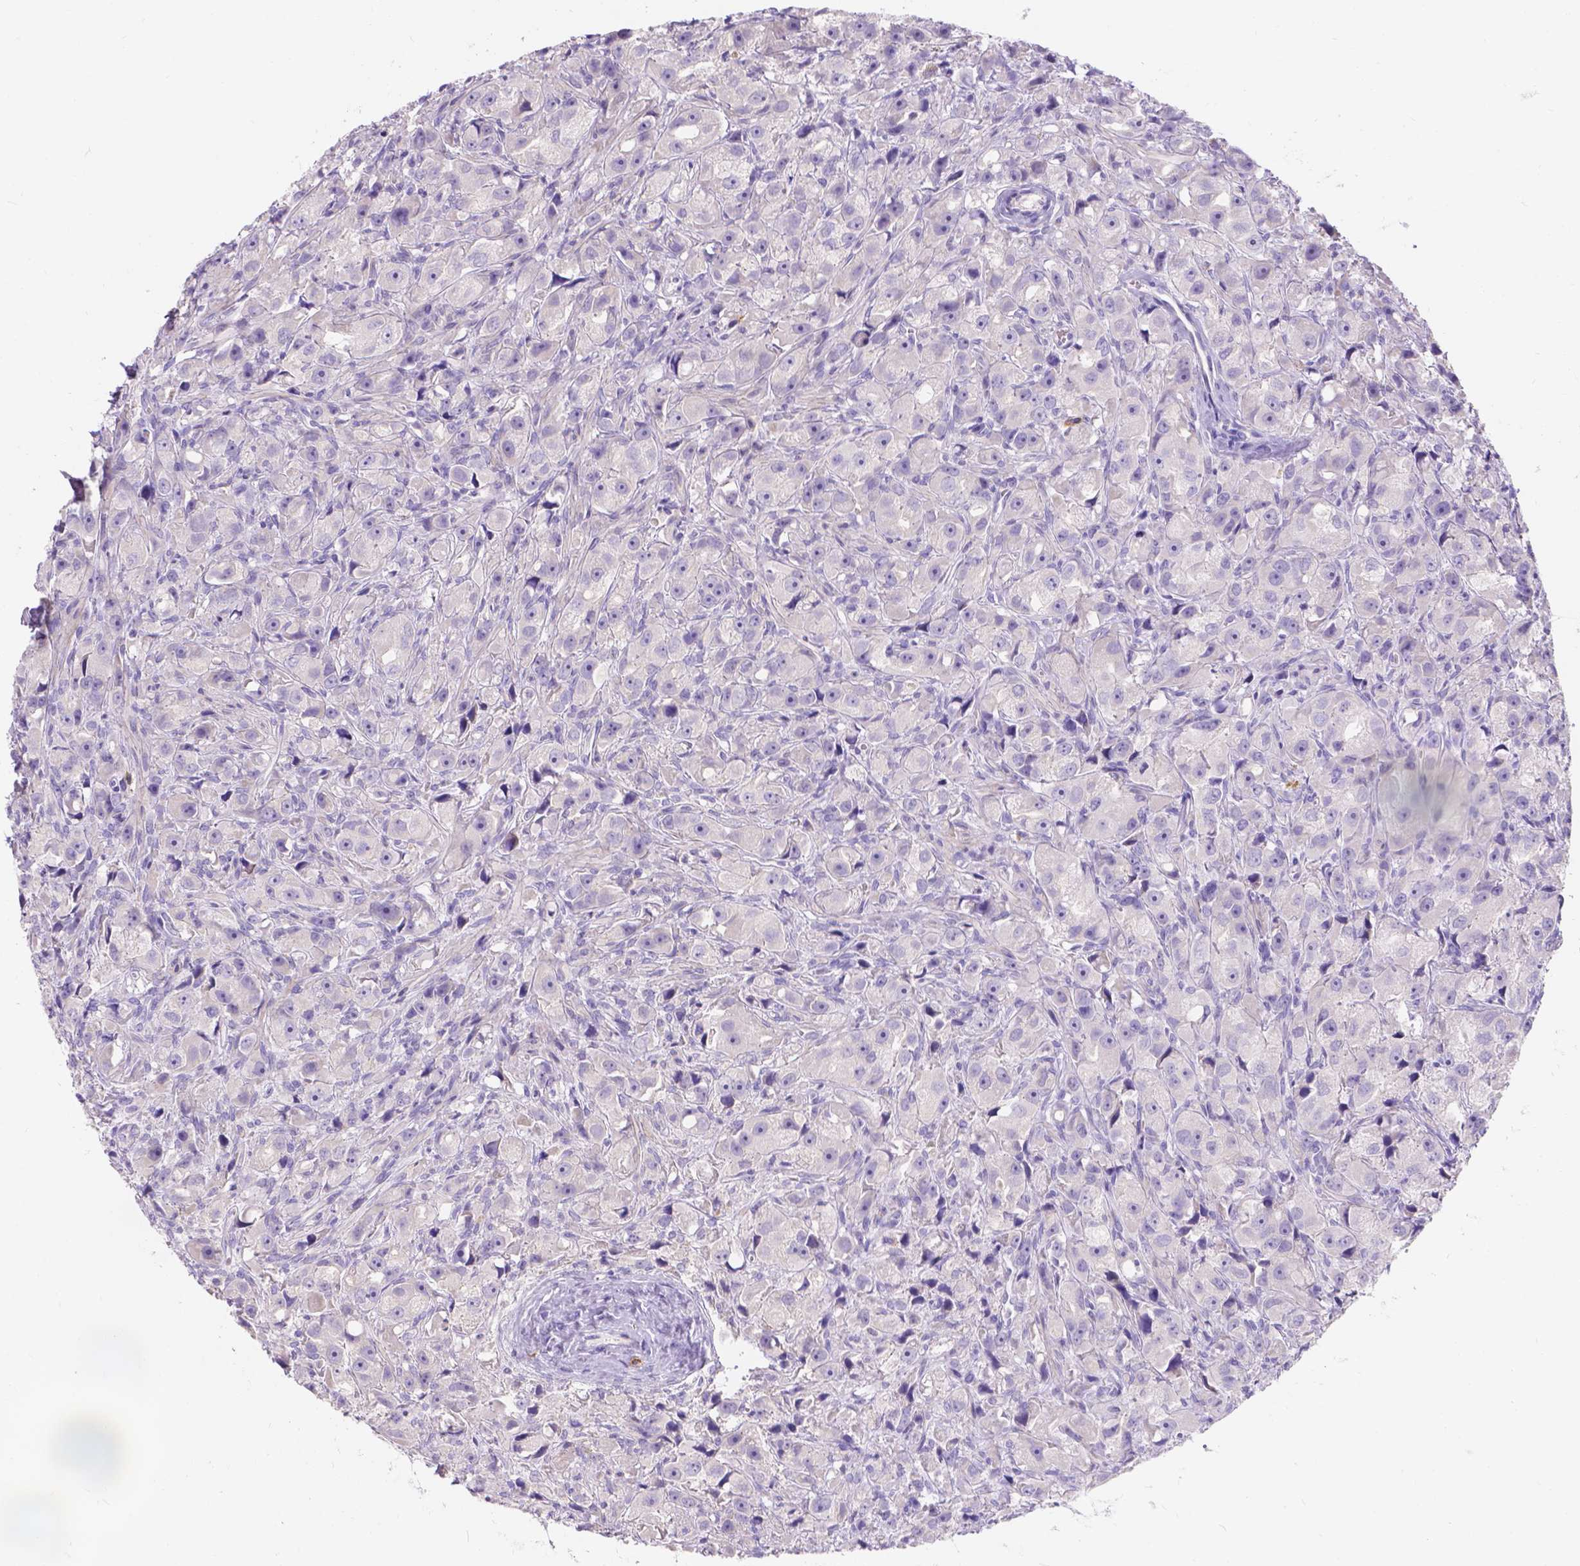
{"staining": {"intensity": "negative", "quantity": "none", "location": "none"}, "tissue": "prostate cancer", "cell_type": "Tumor cells", "image_type": "cancer", "snomed": [{"axis": "morphology", "description": "Adenocarcinoma, High grade"}, {"axis": "topography", "description": "Prostate"}], "caption": "A high-resolution photomicrograph shows immunohistochemistry staining of prostate cancer (adenocarcinoma (high-grade)), which demonstrates no significant expression in tumor cells.", "gene": "GNRHR", "patient": {"sex": "male", "age": 75}}